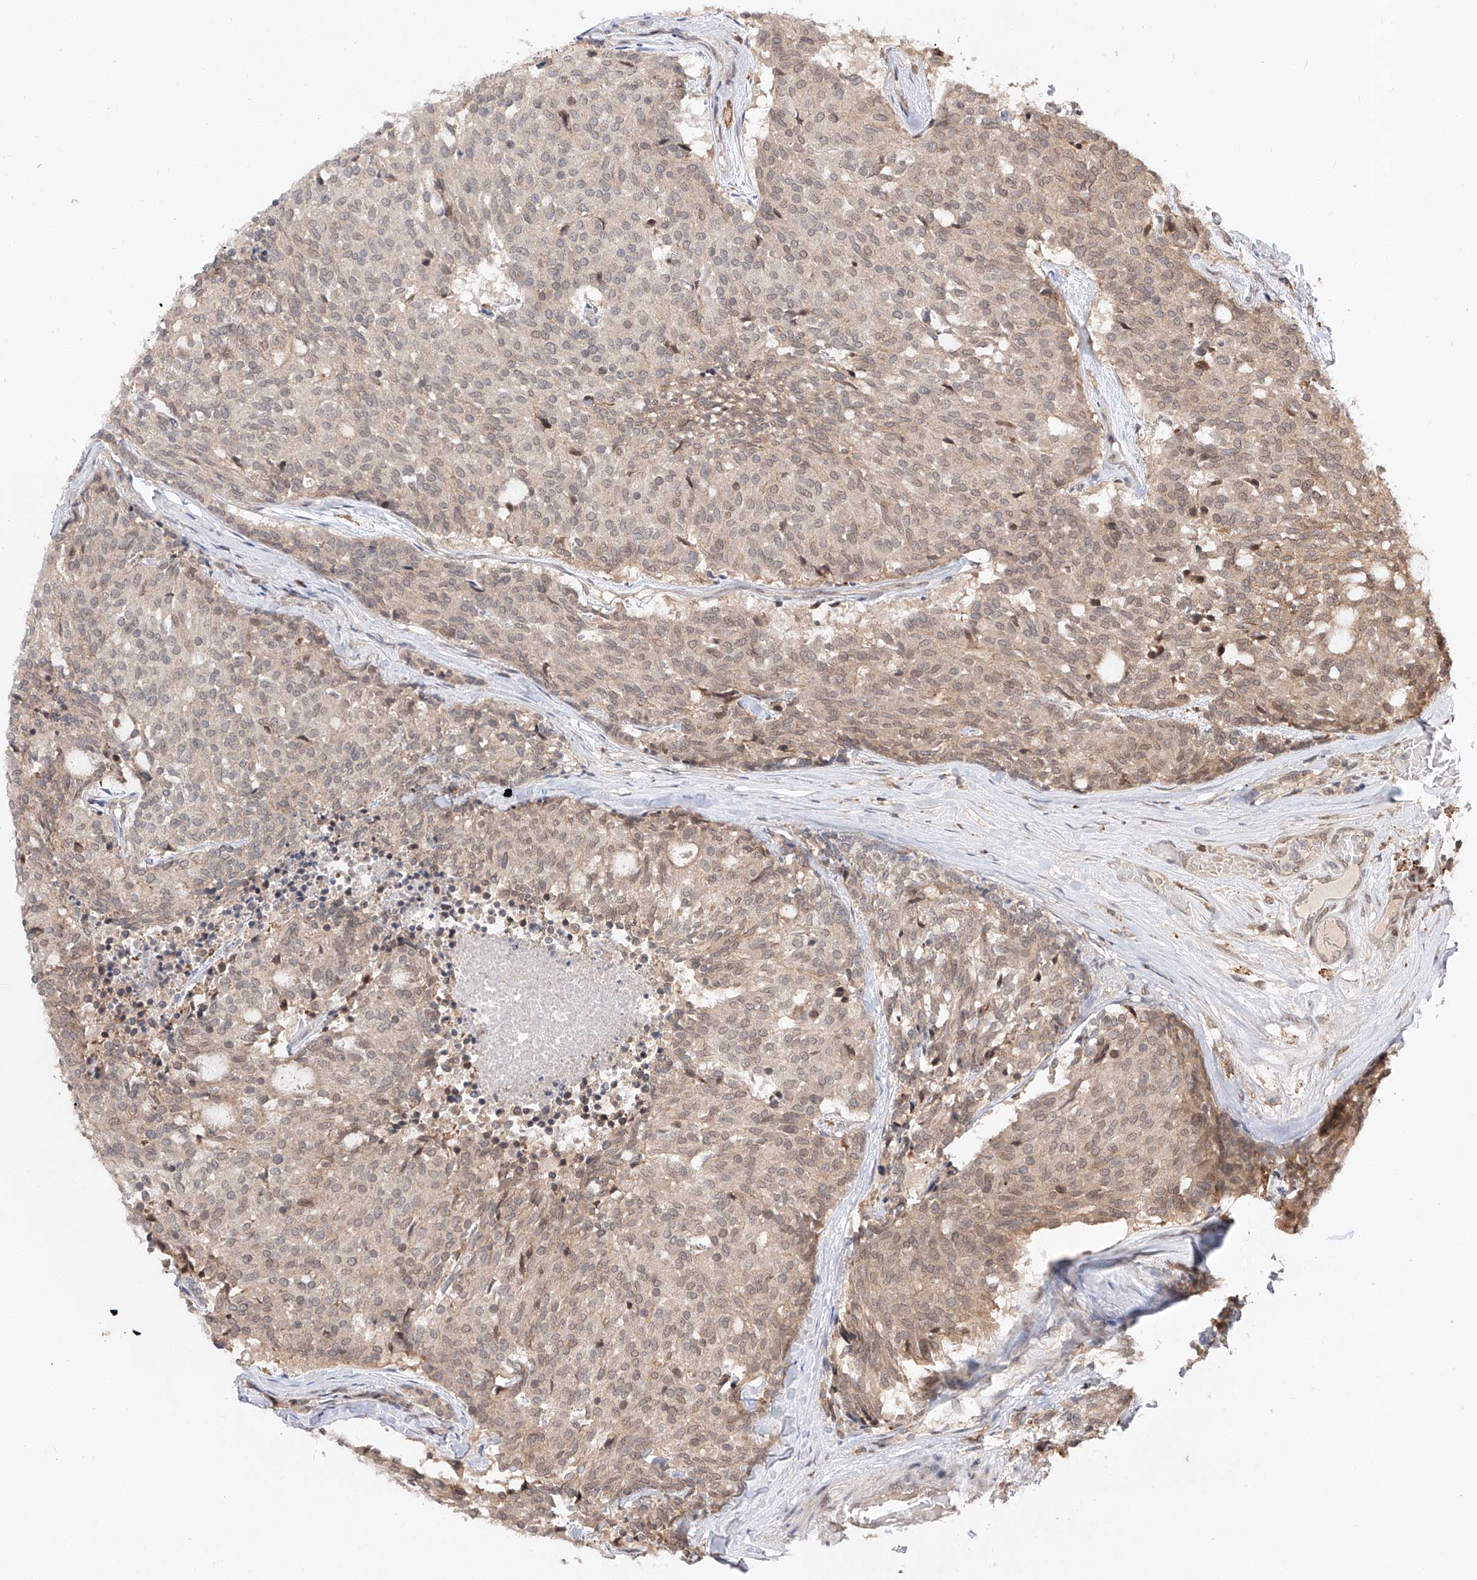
{"staining": {"intensity": "weak", "quantity": ">75%", "location": "cytoplasmic/membranous"}, "tissue": "carcinoid", "cell_type": "Tumor cells", "image_type": "cancer", "snomed": [{"axis": "morphology", "description": "Carcinoid, malignant, NOS"}, {"axis": "topography", "description": "Pancreas"}], "caption": "Immunohistochemistry (DAB) staining of malignant carcinoid demonstrates weak cytoplasmic/membranous protein expression in approximately >75% of tumor cells. The staining was performed using DAB (3,3'-diaminobenzidine) to visualize the protein expression in brown, while the nuclei were stained in blue with hematoxylin (Magnification: 20x).", "gene": "DIRAS3", "patient": {"sex": "female", "age": 54}}